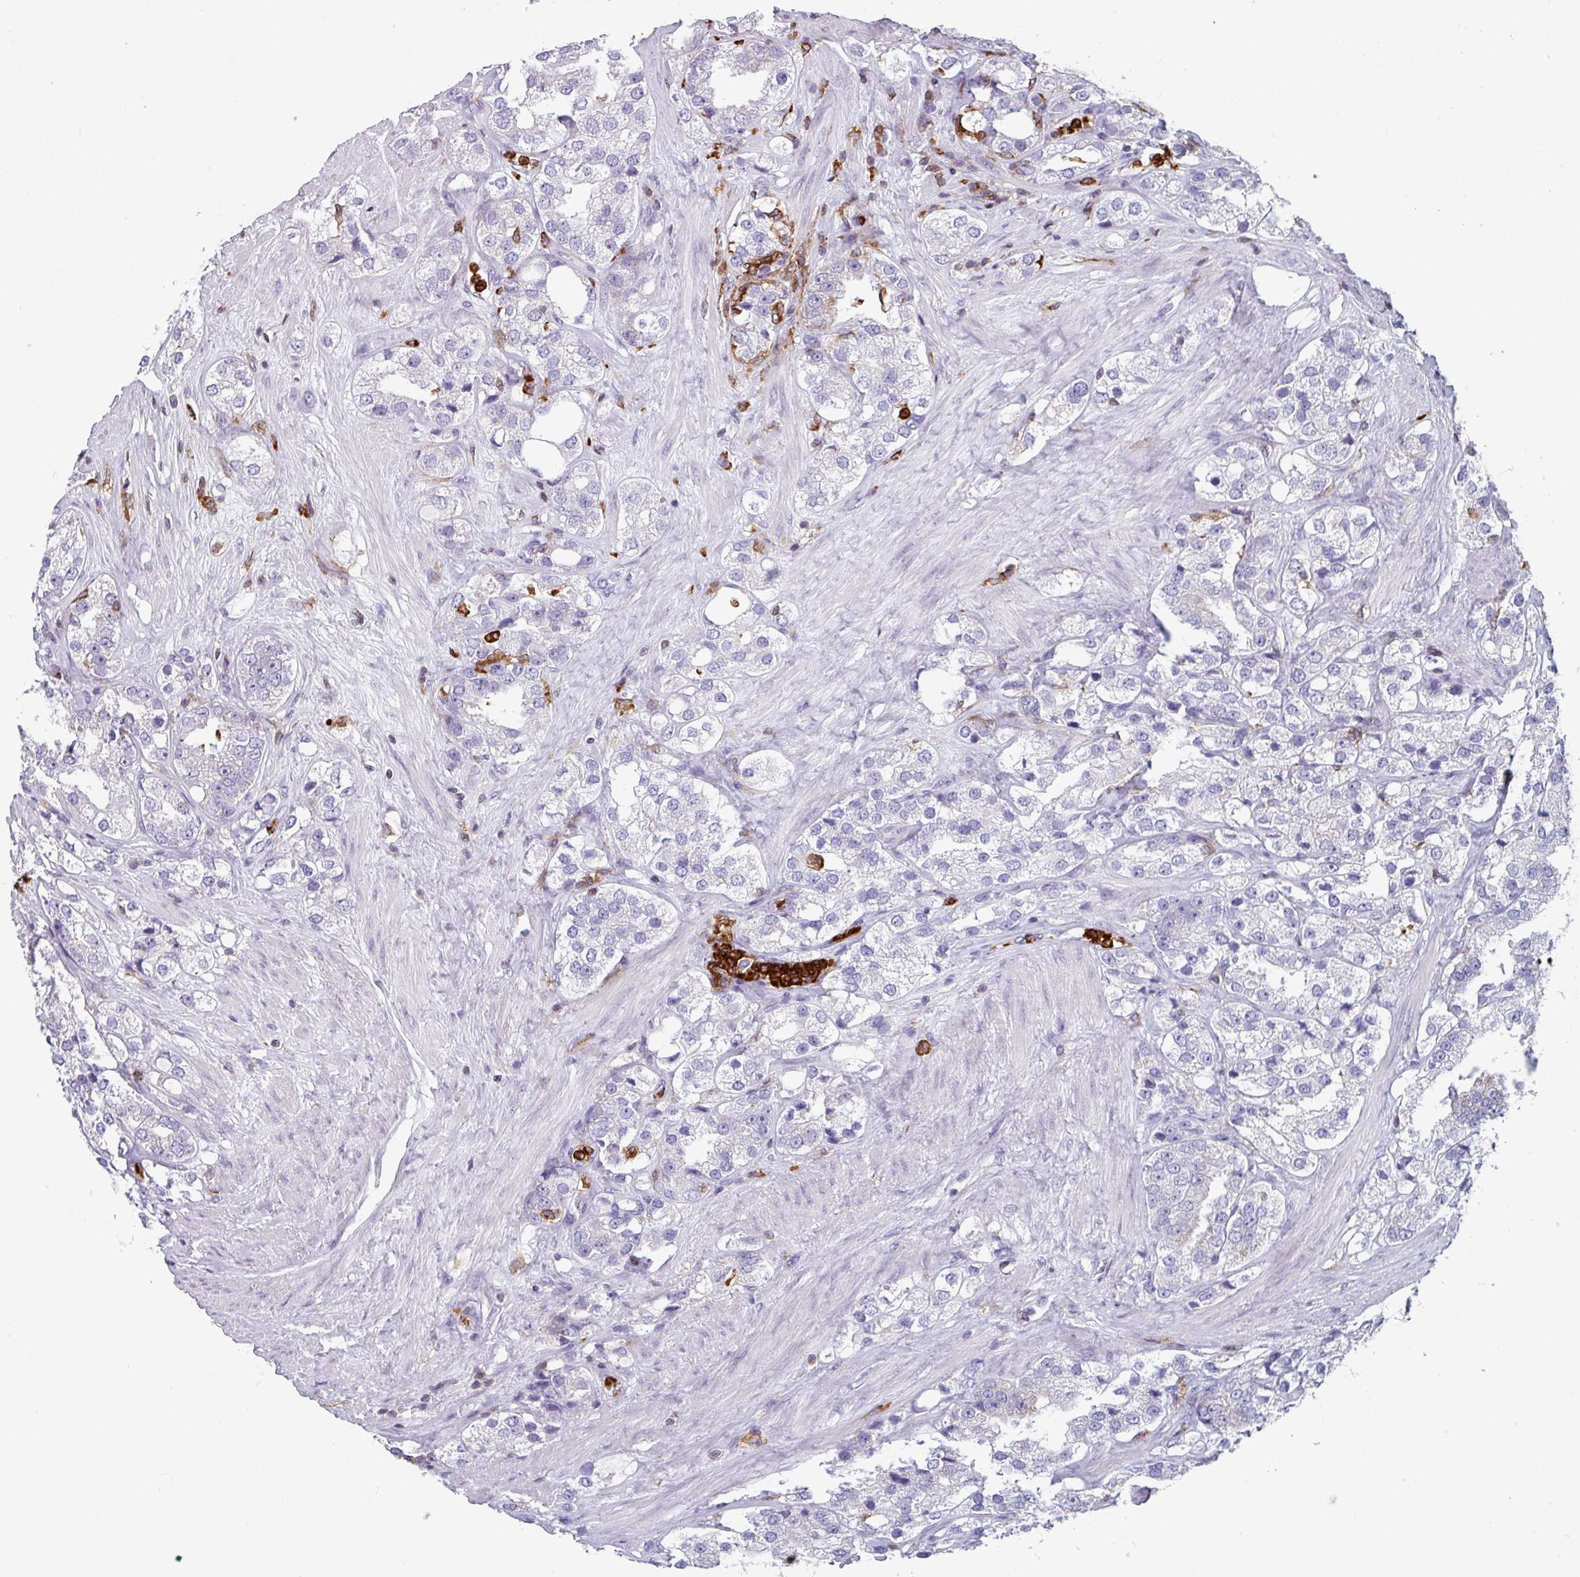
{"staining": {"intensity": "negative", "quantity": "none", "location": "none"}, "tissue": "prostate cancer", "cell_type": "Tumor cells", "image_type": "cancer", "snomed": [{"axis": "morphology", "description": "Adenocarcinoma, NOS"}, {"axis": "topography", "description": "Prostate"}], "caption": "Immunohistochemistry micrograph of neoplastic tissue: human prostate cancer (adenocarcinoma) stained with DAB shows no significant protein positivity in tumor cells.", "gene": "EXOSC5", "patient": {"sex": "male", "age": 79}}